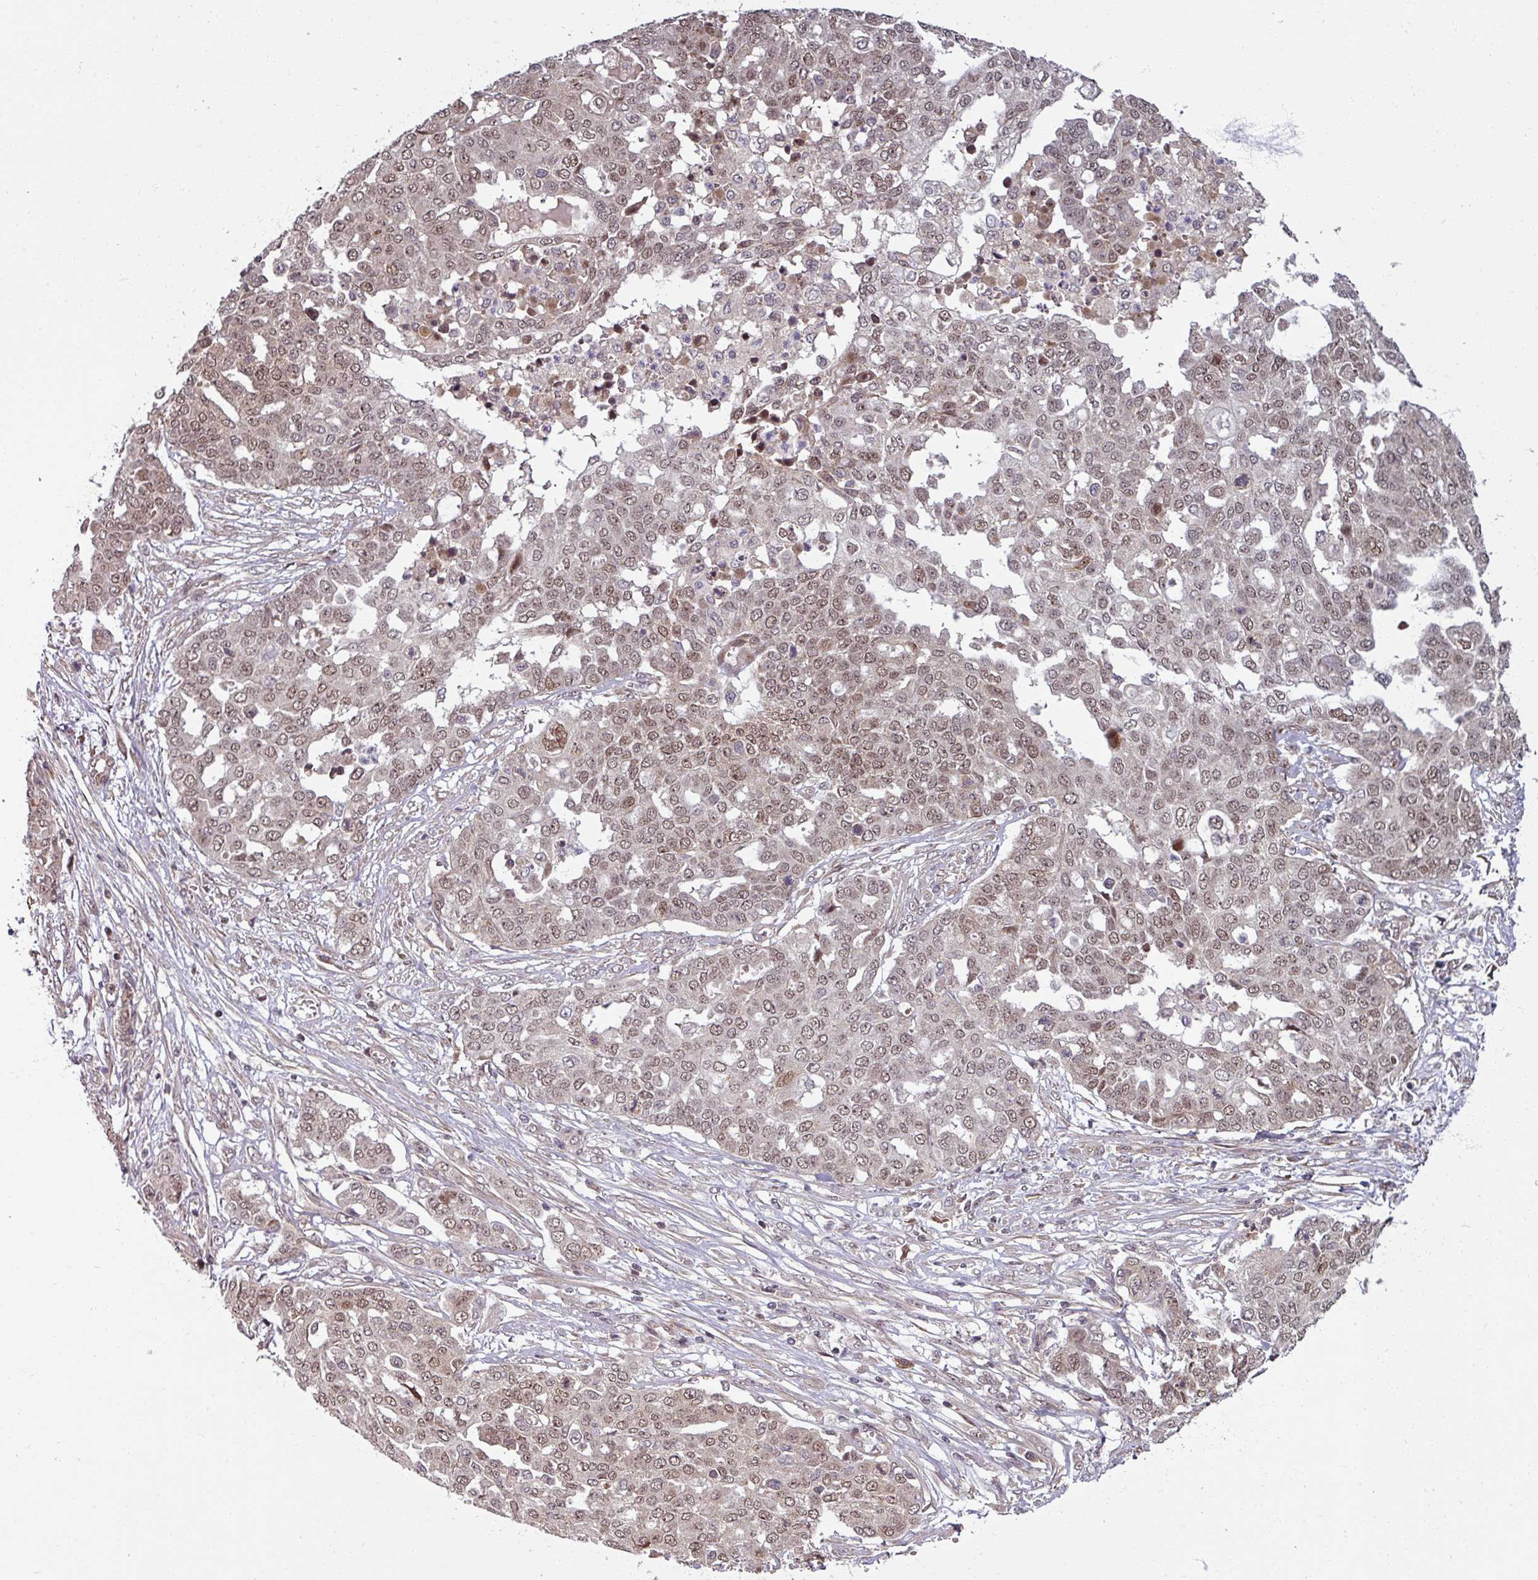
{"staining": {"intensity": "moderate", "quantity": ">75%", "location": "nuclear"}, "tissue": "ovarian cancer", "cell_type": "Tumor cells", "image_type": "cancer", "snomed": [{"axis": "morphology", "description": "Cystadenocarcinoma, serous, NOS"}, {"axis": "topography", "description": "Soft tissue"}, {"axis": "topography", "description": "Ovary"}], "caption": "A high-resolution image shows IHC staining of ovarian cancer (serous cystadenocarcinoma), which displays moderate nuclear positivity in about >75% of tumor cells.", "gene": "SWI5", "patient": {"sex": "female", "age": 57}}